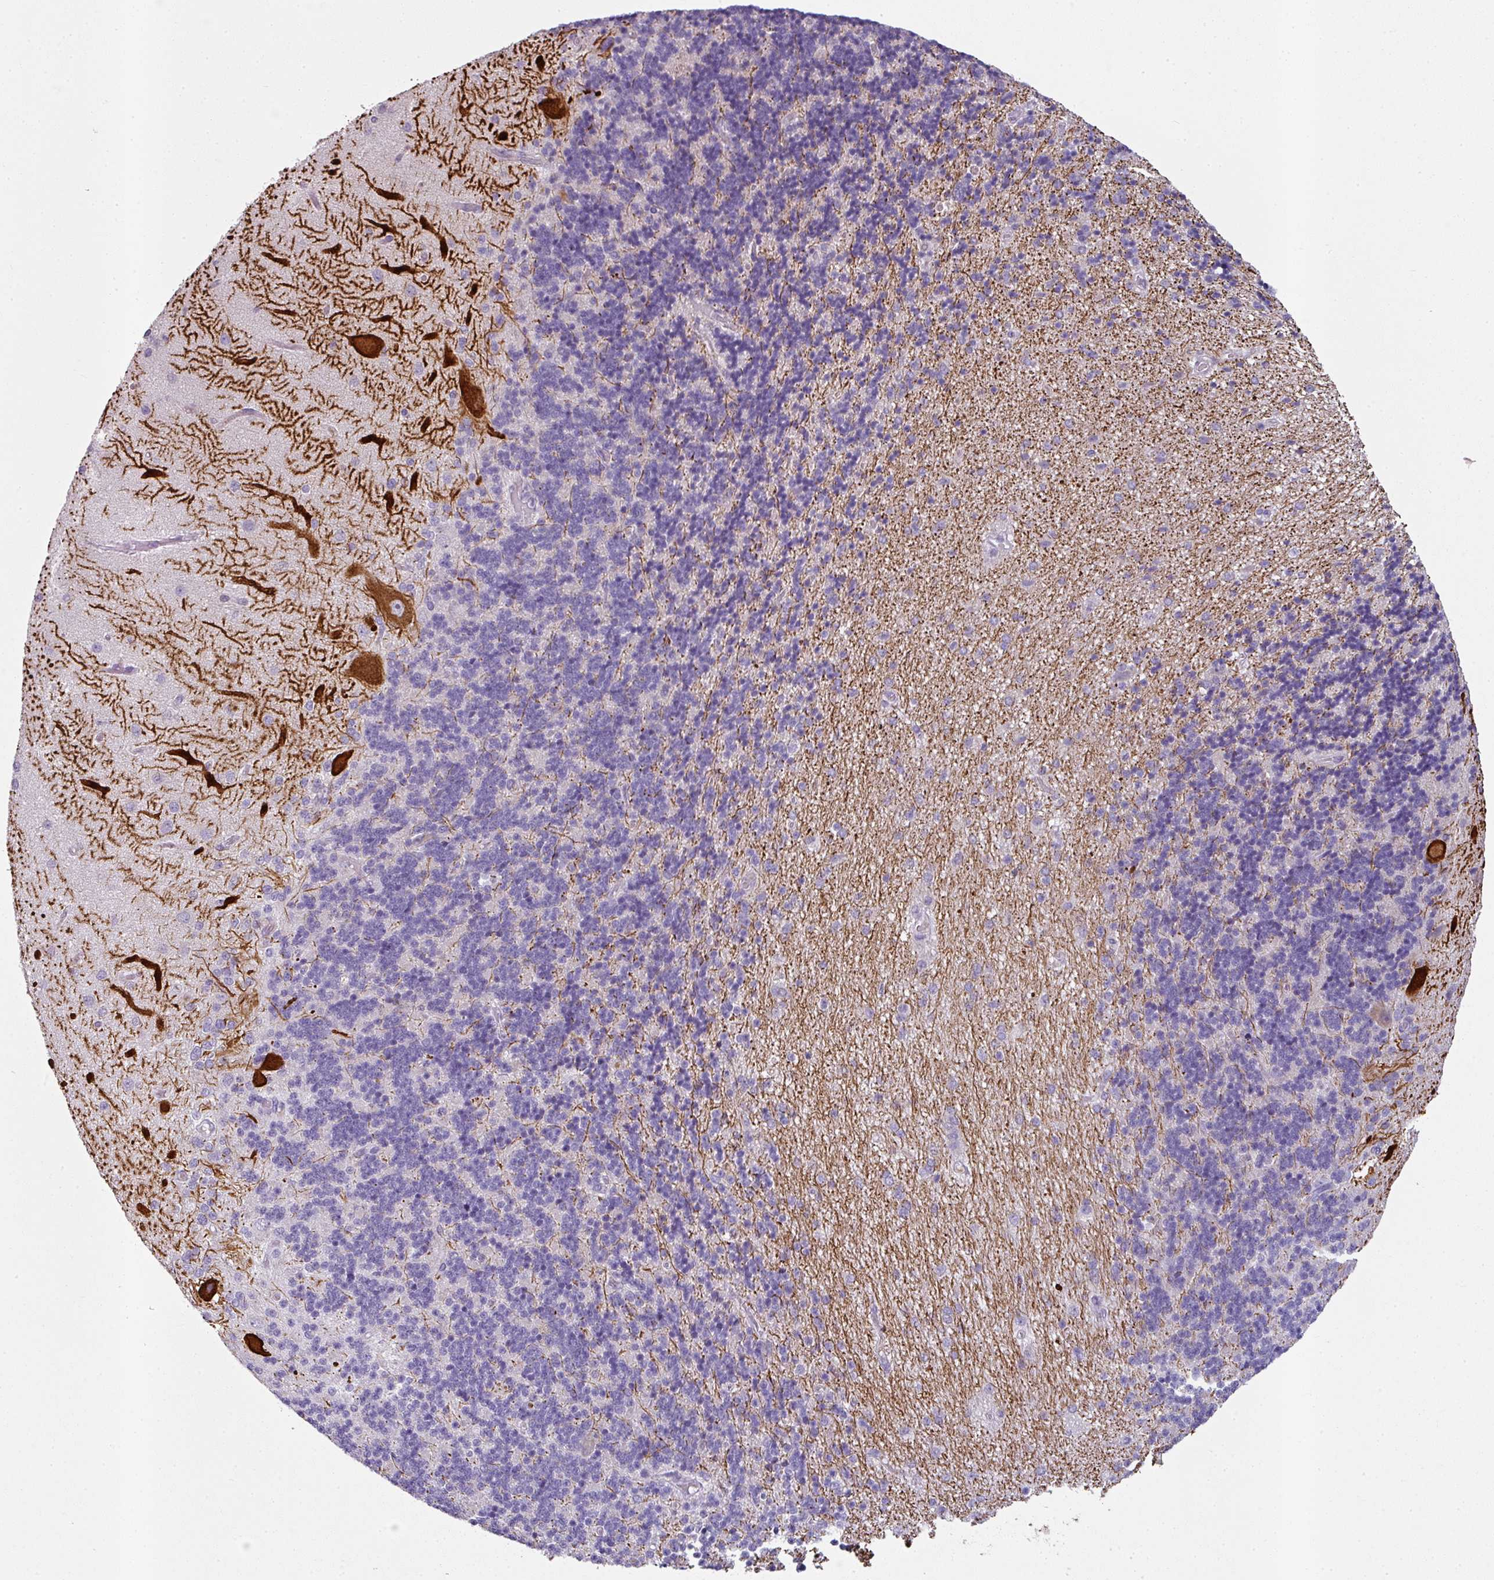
{"staining": {"intensity": "negative", "quantity": "none", "location": "none"}, "tissue": "cerebellum", "cell_type": "Cells in granular layer", "image_type": "normal", "snomed": [{"axis": "morphology", "description": "Normal tissue, NOS"}, {"axis": "topography", "description": "Cerebellum"}], "caption": "This is an immunohistochemistry (IHC) image of normal human cerebellum. There is no expression in cells in granular layer.", "gene": "FHAD1", "patient": {"sex": "female", "age": 29}}